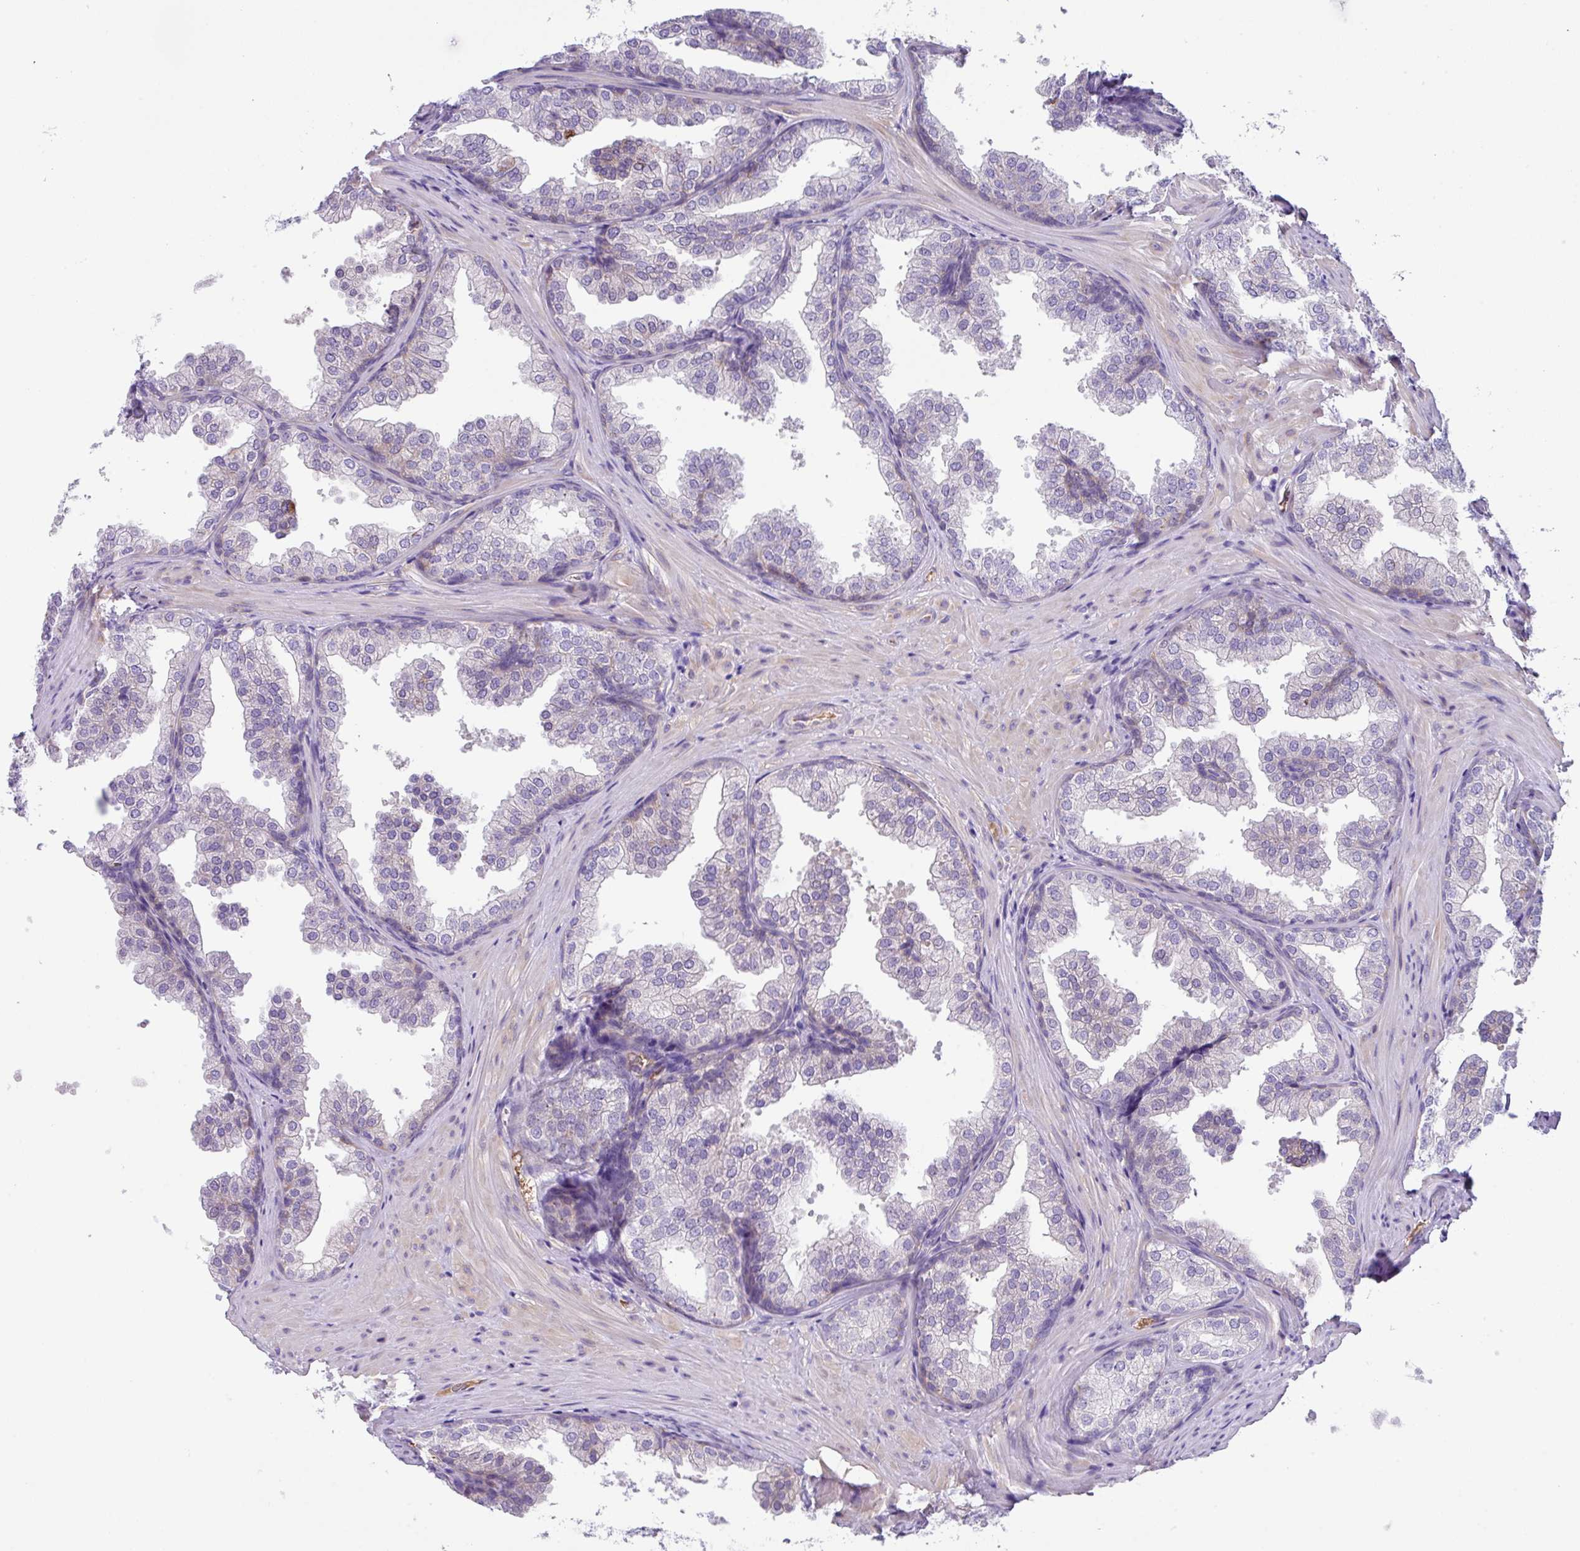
{"staining": {"intensity": "negative", "quantity": "none", "location": "none"}, "tissue": "prostate", "cell_type": "Glandular cells", "image_type": "normal", "snomed": [{"axis": "morphology", "description": "Normal tissue, NOS"}, {"axis": "topography", "description": "Prostate"}], "caption": "A micrograph of human prostate is negative for staining in glandular cells. (Immunohistochemistry (ihc), brightfield microscopy, high magnification).", "gene": "DNAL1", "patient": {"sex": "male", "age": 37}}